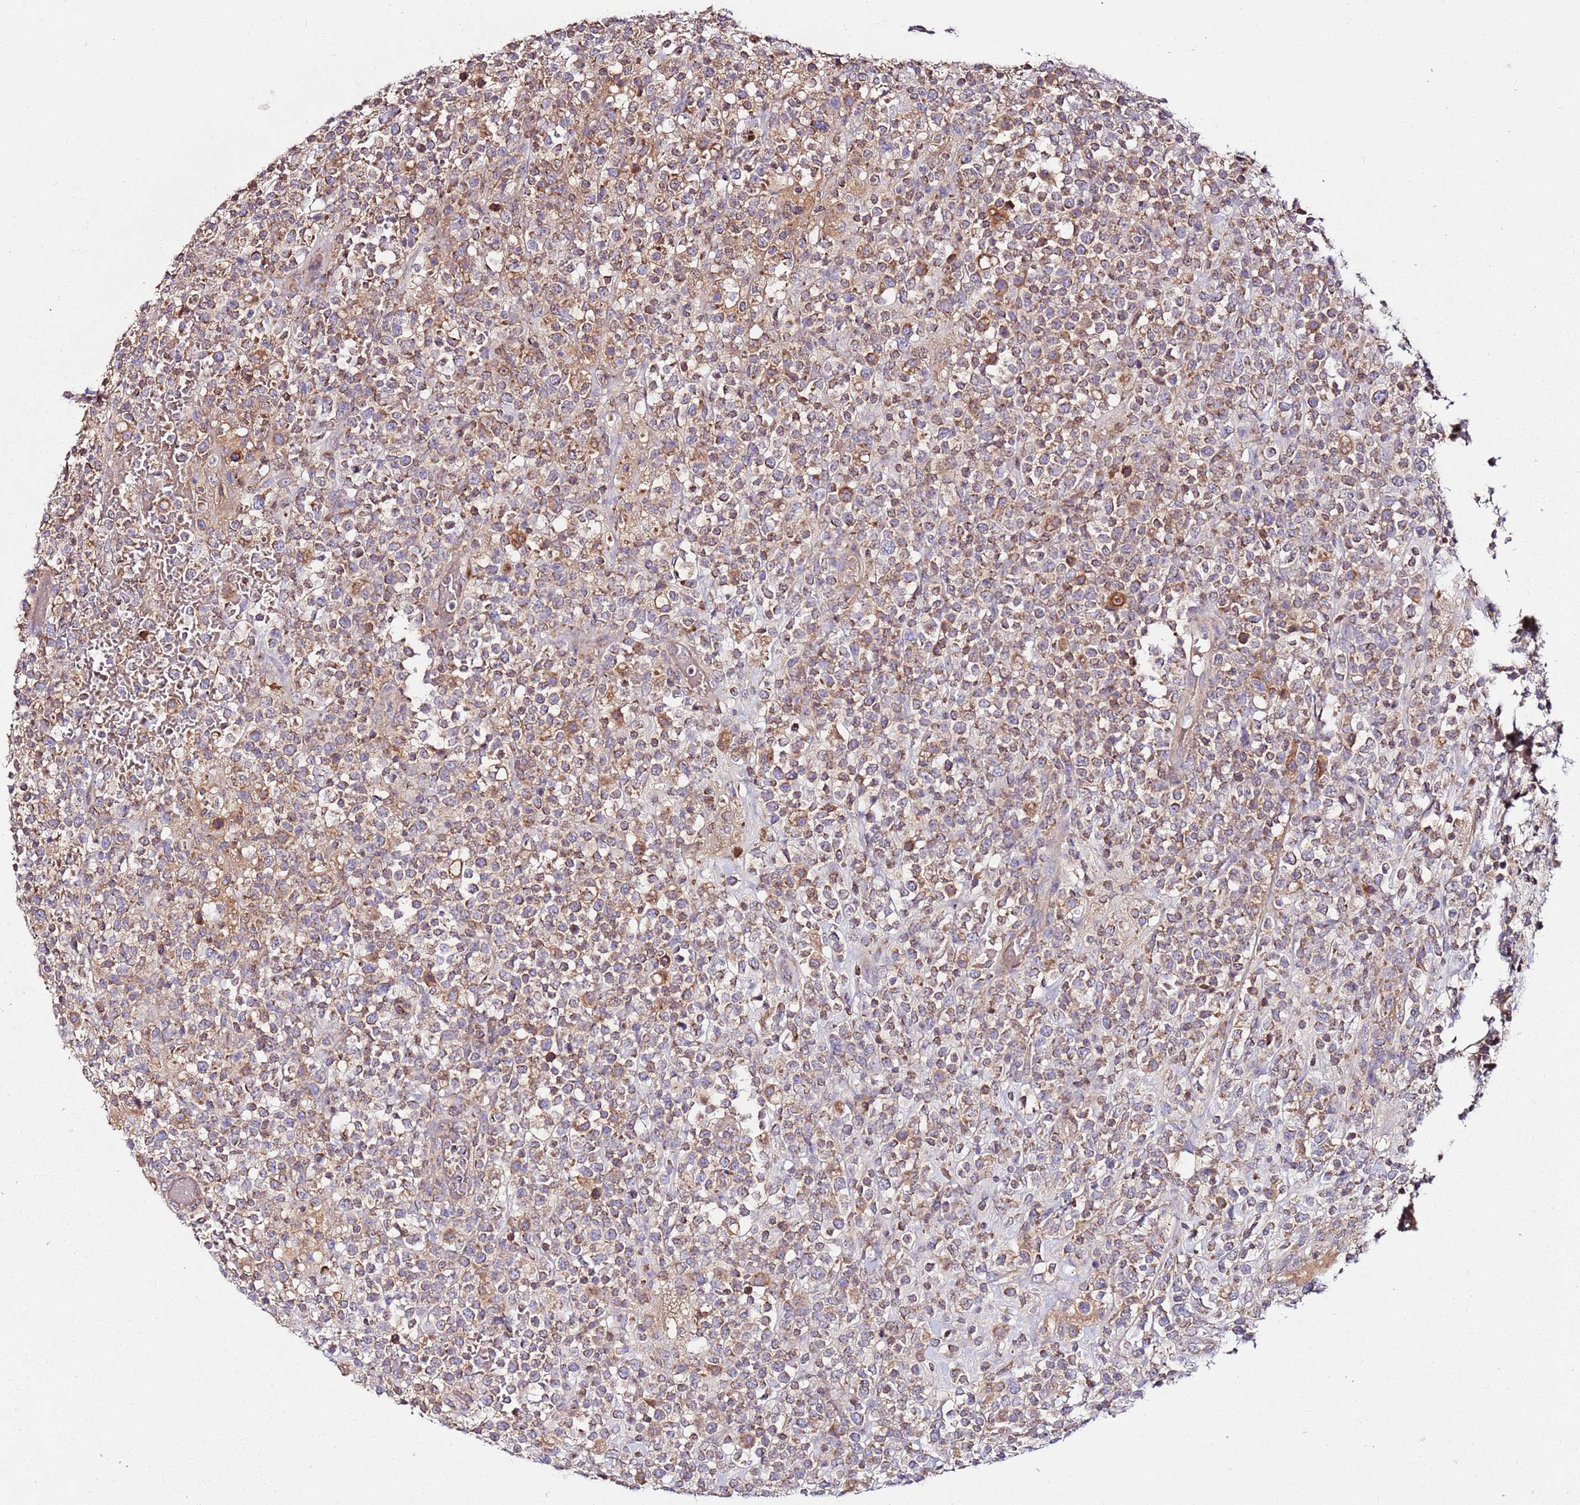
{"staining": {"intensity": "moderate", "quantity": "25%-75%", "location": "cytoplasmic/membranous"}, "tissue": "lymphoma", "cell_type": "Tumor cells", "image_type": "cancer", "snomed": [{"axis": "morphology", "description": "Malignant lymphoma, non-Hodgkin's type, High grade"}, {"axis": "topography", "description": "Colon"}], "caption": "A high-resolution histopathology image shows immunohistochemistry staining of high-grade malignant lymphoma, non-Hodgkin's type, which reveals moderate cytoplasmic/membranous staining in about 25%-75% of tumor cells.", "gene": "KRTAP21-3", "patient": {"sex": "female", "age": 53}}